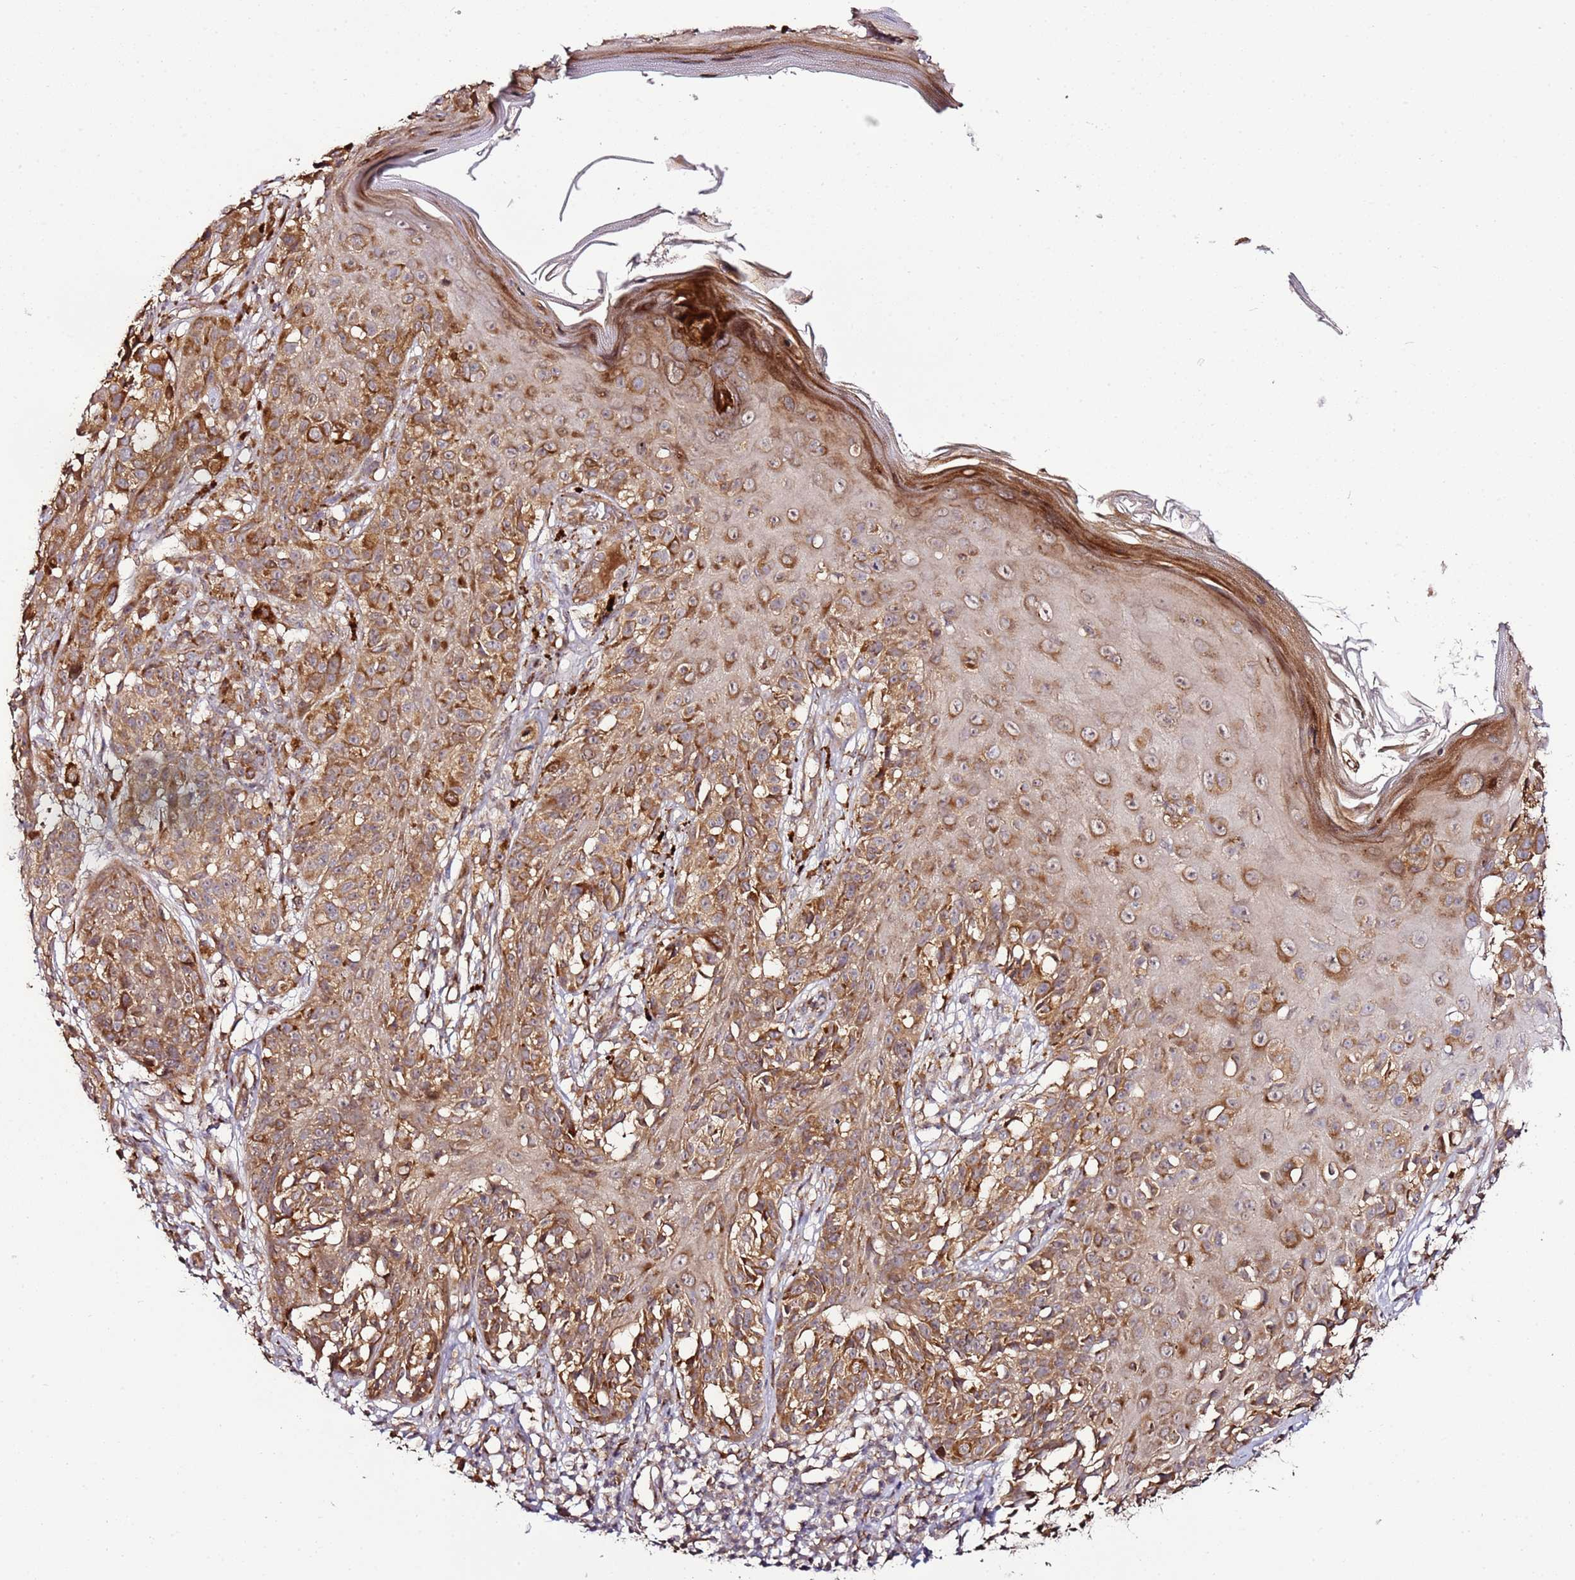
{"staining": {"intensity": "moderate", "quantity": ">75%", "location": "cytoplasmic/membranous"}, "tissue": "melanoma", "cell_type": "Tumor cells", "image_type": "cancer", "snomed": [{"axis": "morphology", "description": "Malignant melanoma, NOS"}, {"axis": "topography", "description": "Skin"}], "caption": "Approximately >75% of tumor cells in human melanoma show moderate cytoplasmic/membranous protein expression as visualized by brown immunohistochemical staining.", "gene": "PVRIG", "patient": {"sex": "male", "age": 38}}